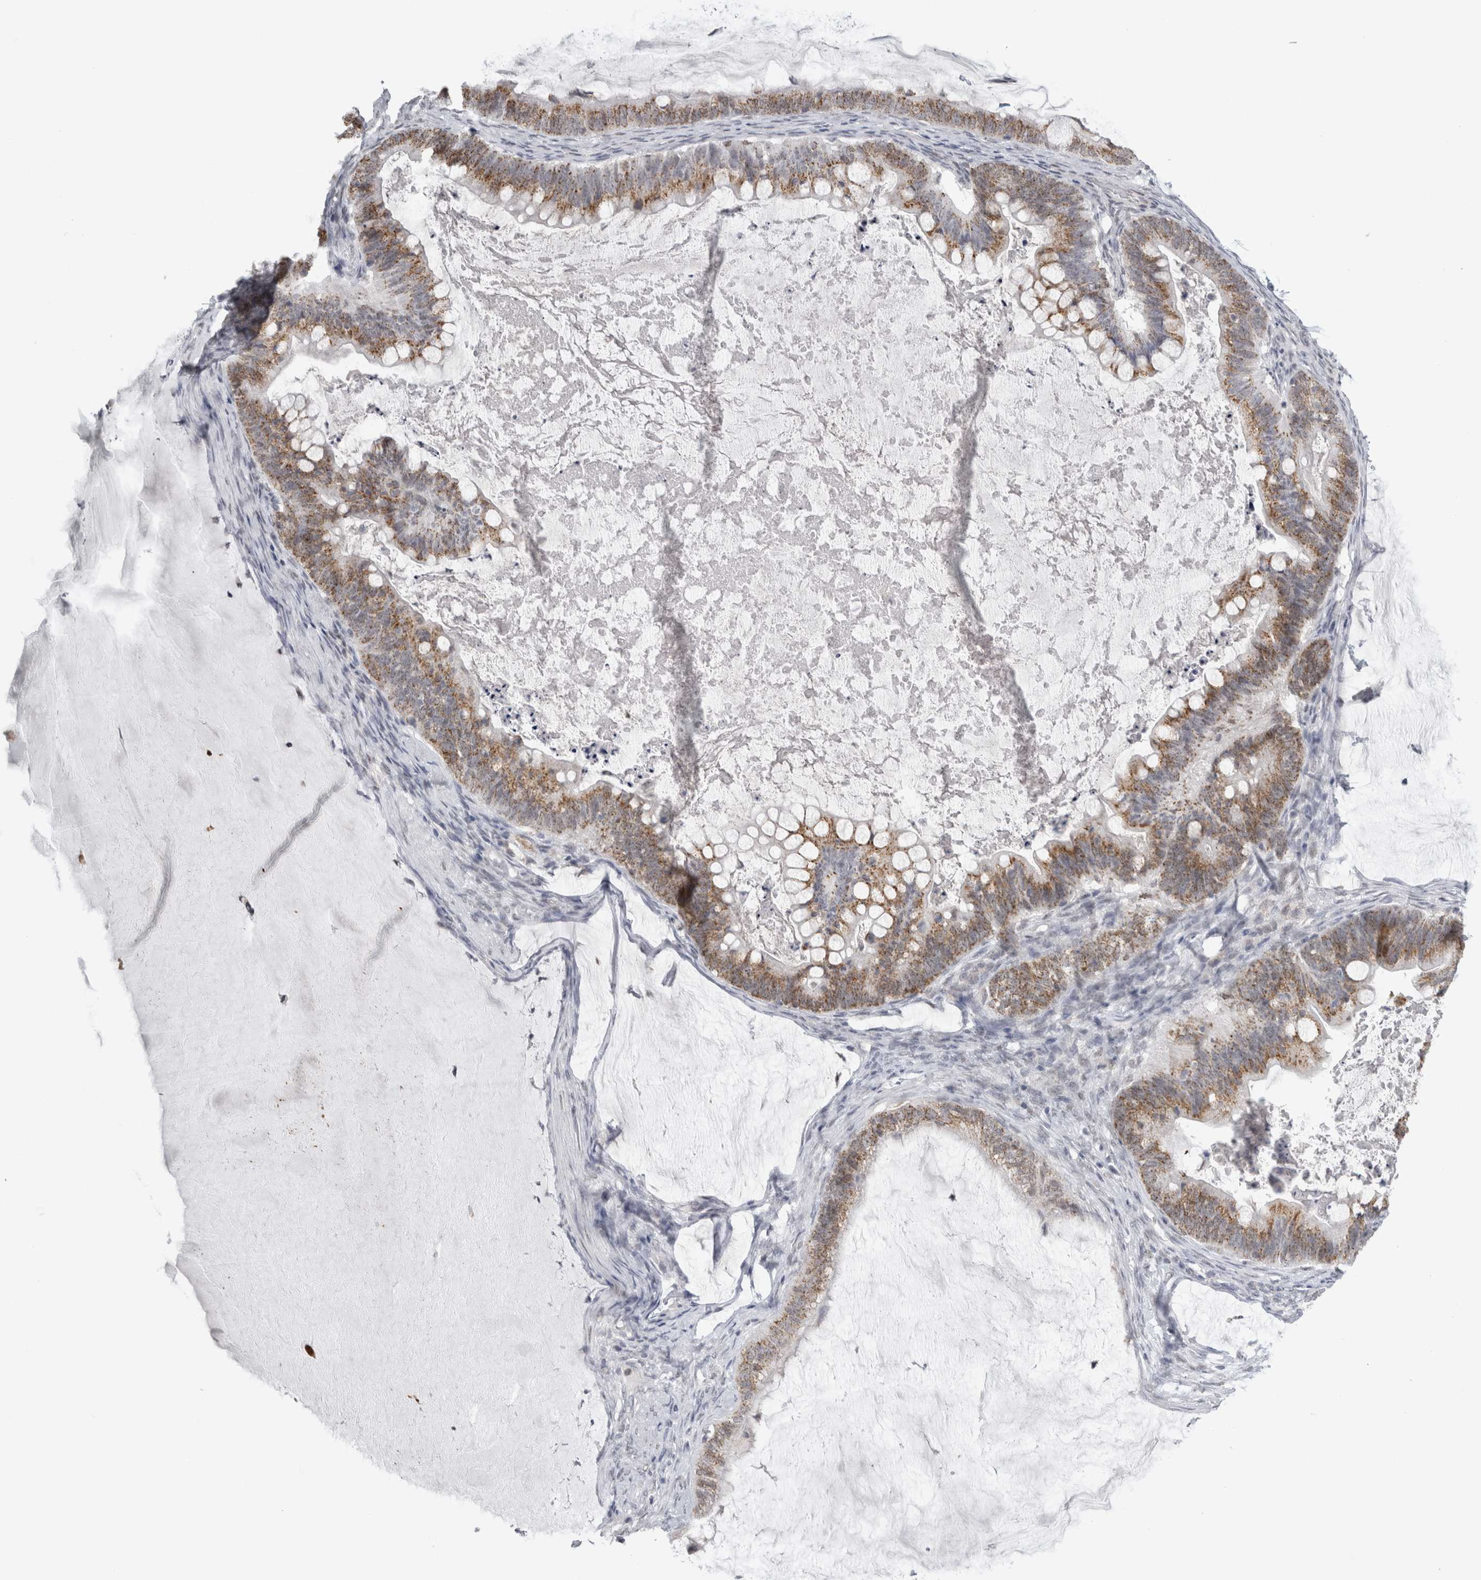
{"staining": {"intensity": "moderate", "quantity": ">75%", "location": "cytoplasmic/membranous"}, "tissue": "ovarian cancer", "cell_type": "Tumor cells", "image_type": "cancer", "snomed": [{"axis": "morphology", "description": "Cystadenocarcinoma, mucinous, NOS"}, {"axis": "topography", "description": "Ovary"}], "caption": "A high-resolution photomicrograph shows IHC staining of mucinous cystadenocarcinoma (ovarian), which reveals moderate cytoplasmic/membranous staining in about >75% of tumor cells.", "gene": "PLIN1", "patient": {"sex": "female", "age": 61}}